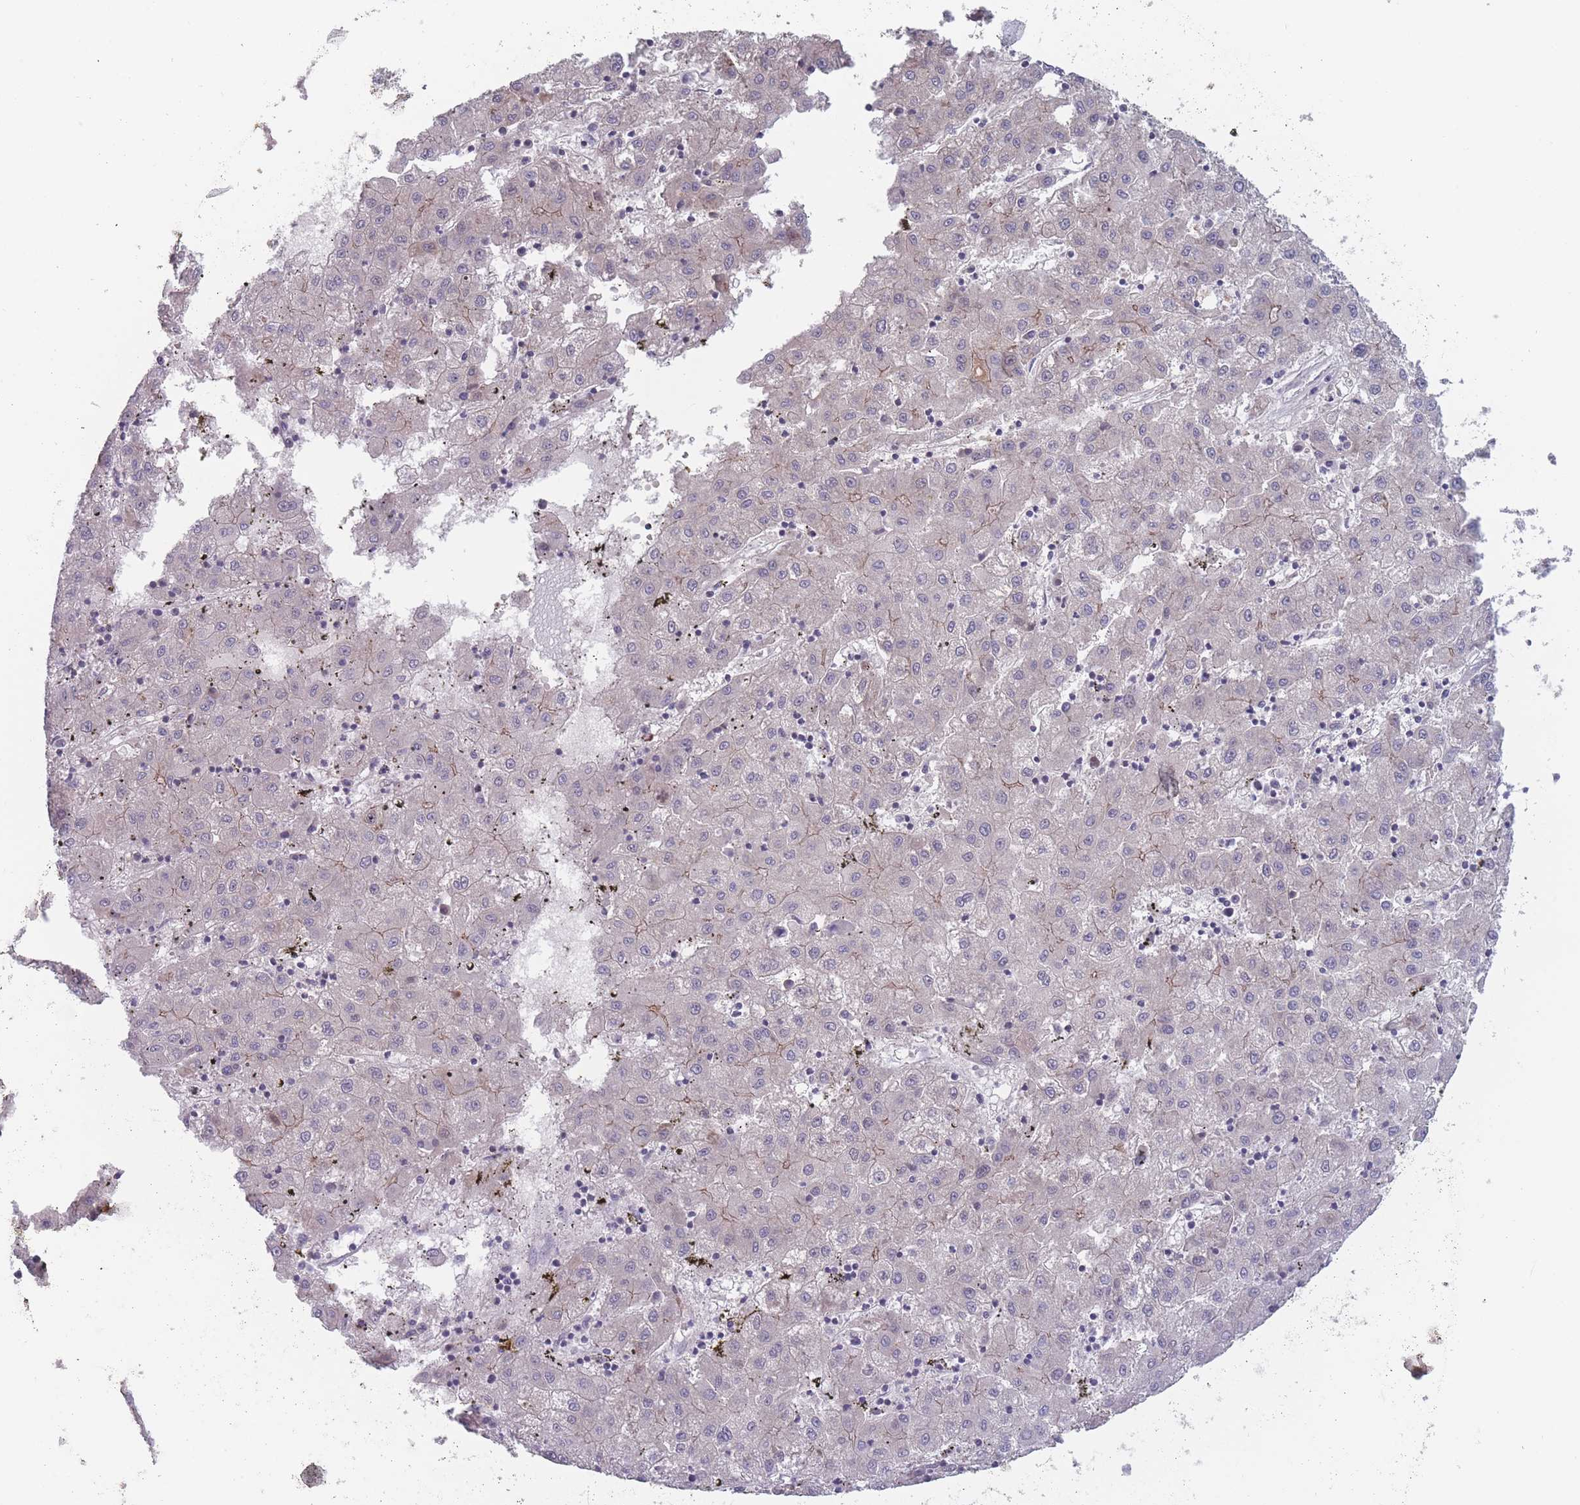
{"staining": {"intensity": "weak", "quantity": "<25%", "location": "cytoplasmic/membranous"}, "tissue": "liver cancer", "cell_type": "Tumor cells", "image_type": "cancer", "snomed": [{"axis": "morphology", "description": "Carcinoma, Hepatocellular, NOS"}, {"axis": "topography", "description": "Liver"}], "caption": "Immunohistochemistry (IHC) of human liver cancer (hepatocellular carcinoma) demonstrates no expression in tumor cells.", "gene": "TMEM232", "patient": {"sex": "male", "age": 72}}